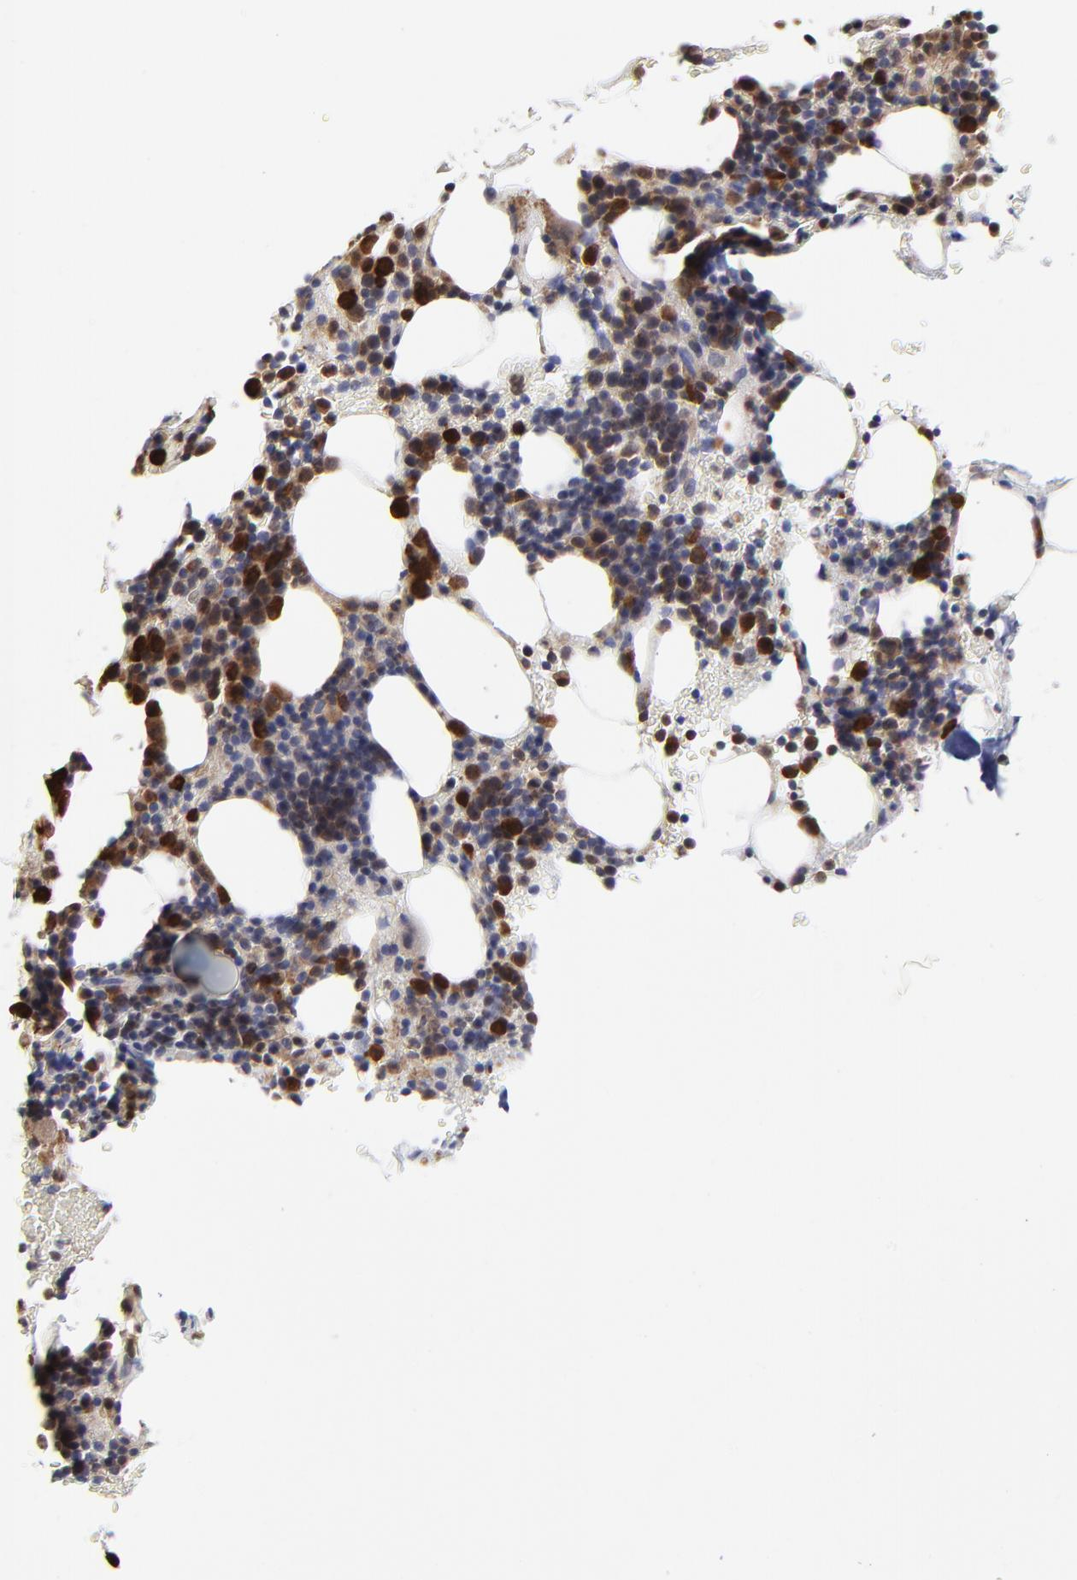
{"staining": {"intensity": "strong", "quantity": "25%-75%", "location": "cytoplasmic/membranous"}, "tissue": "bone marrow", "cell_type": "Hematopoietic cells", "image_type": "normal", "snomed": [{"axis": "morphology", "description": "Normal tissue, NOS"}, {"axis": "topography", "description": "Bone marrow"}], "caption": "High-power microscopy captured an IHC image of normal bone marrow, revealing strong cytoplasmic/membranous positivity in about 25%-75% of hematopoietic cells. (brown staining indicates protein expression, while blue staining denotes nuclei).", "gene": "CASP3", "patient": {"sex": "male", "age": 86}}